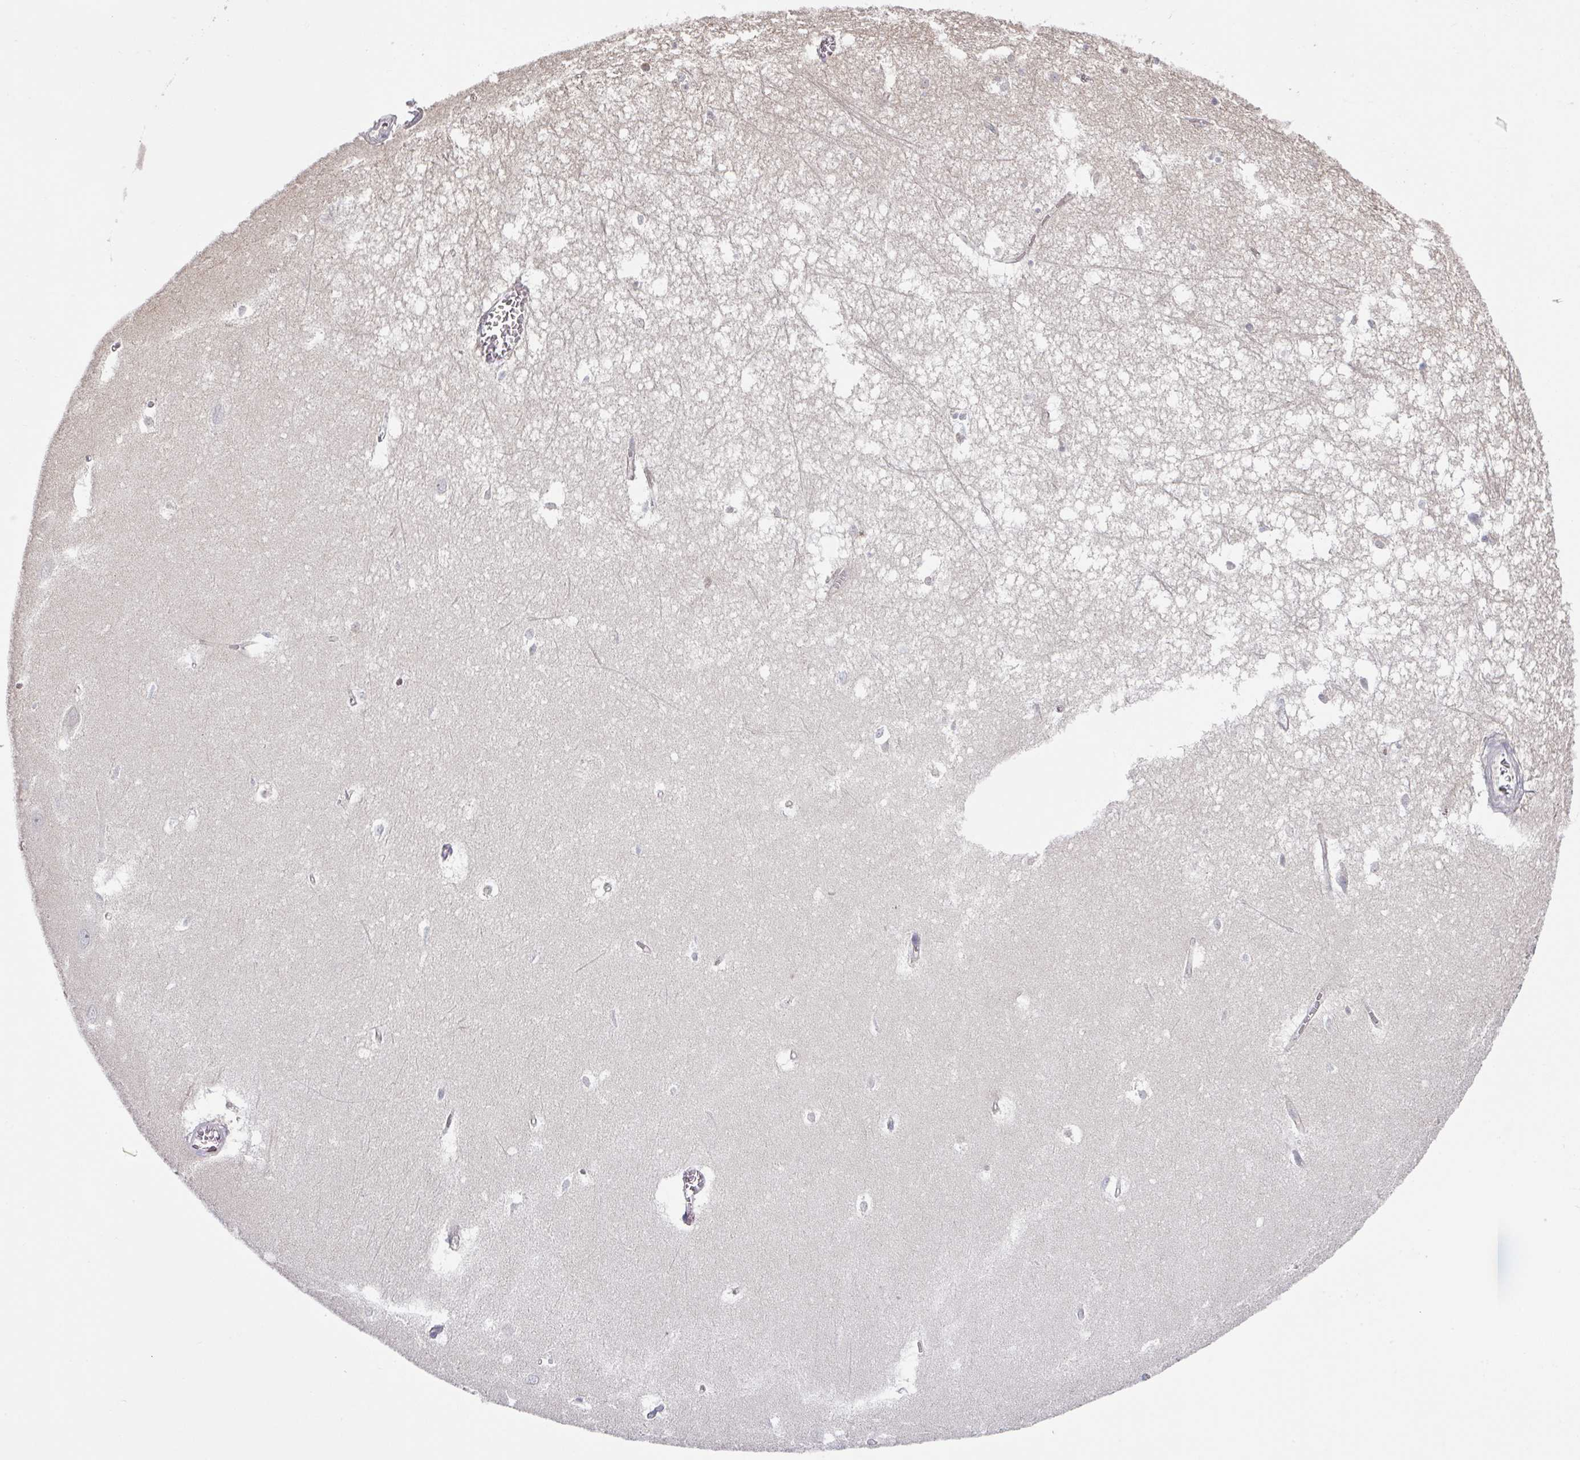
{"staining": {"intensity": "negative", "quantity": "none", "location": "none"}, "tissue": "hippocampus", "cell_type": "Glial cells", "image_type": "normal", "snomed": [{"axis": "morphology", "description": "Normal tissue, NOS"}, {"axis": "topography", "description": "Hippocampus"}], "caption": "High power microscopy histopathology image of an IHC image of normal hippocampus, revealing no significant staining in glial cells. (Stains: DAB (3,3'-diaminobenzidine) IHC with hematoxylin counter stain, Microscopy: brightfield microscopy at high magnification).", "gene": "TMED5", "patient": {"sex": "female", "age": 64}}